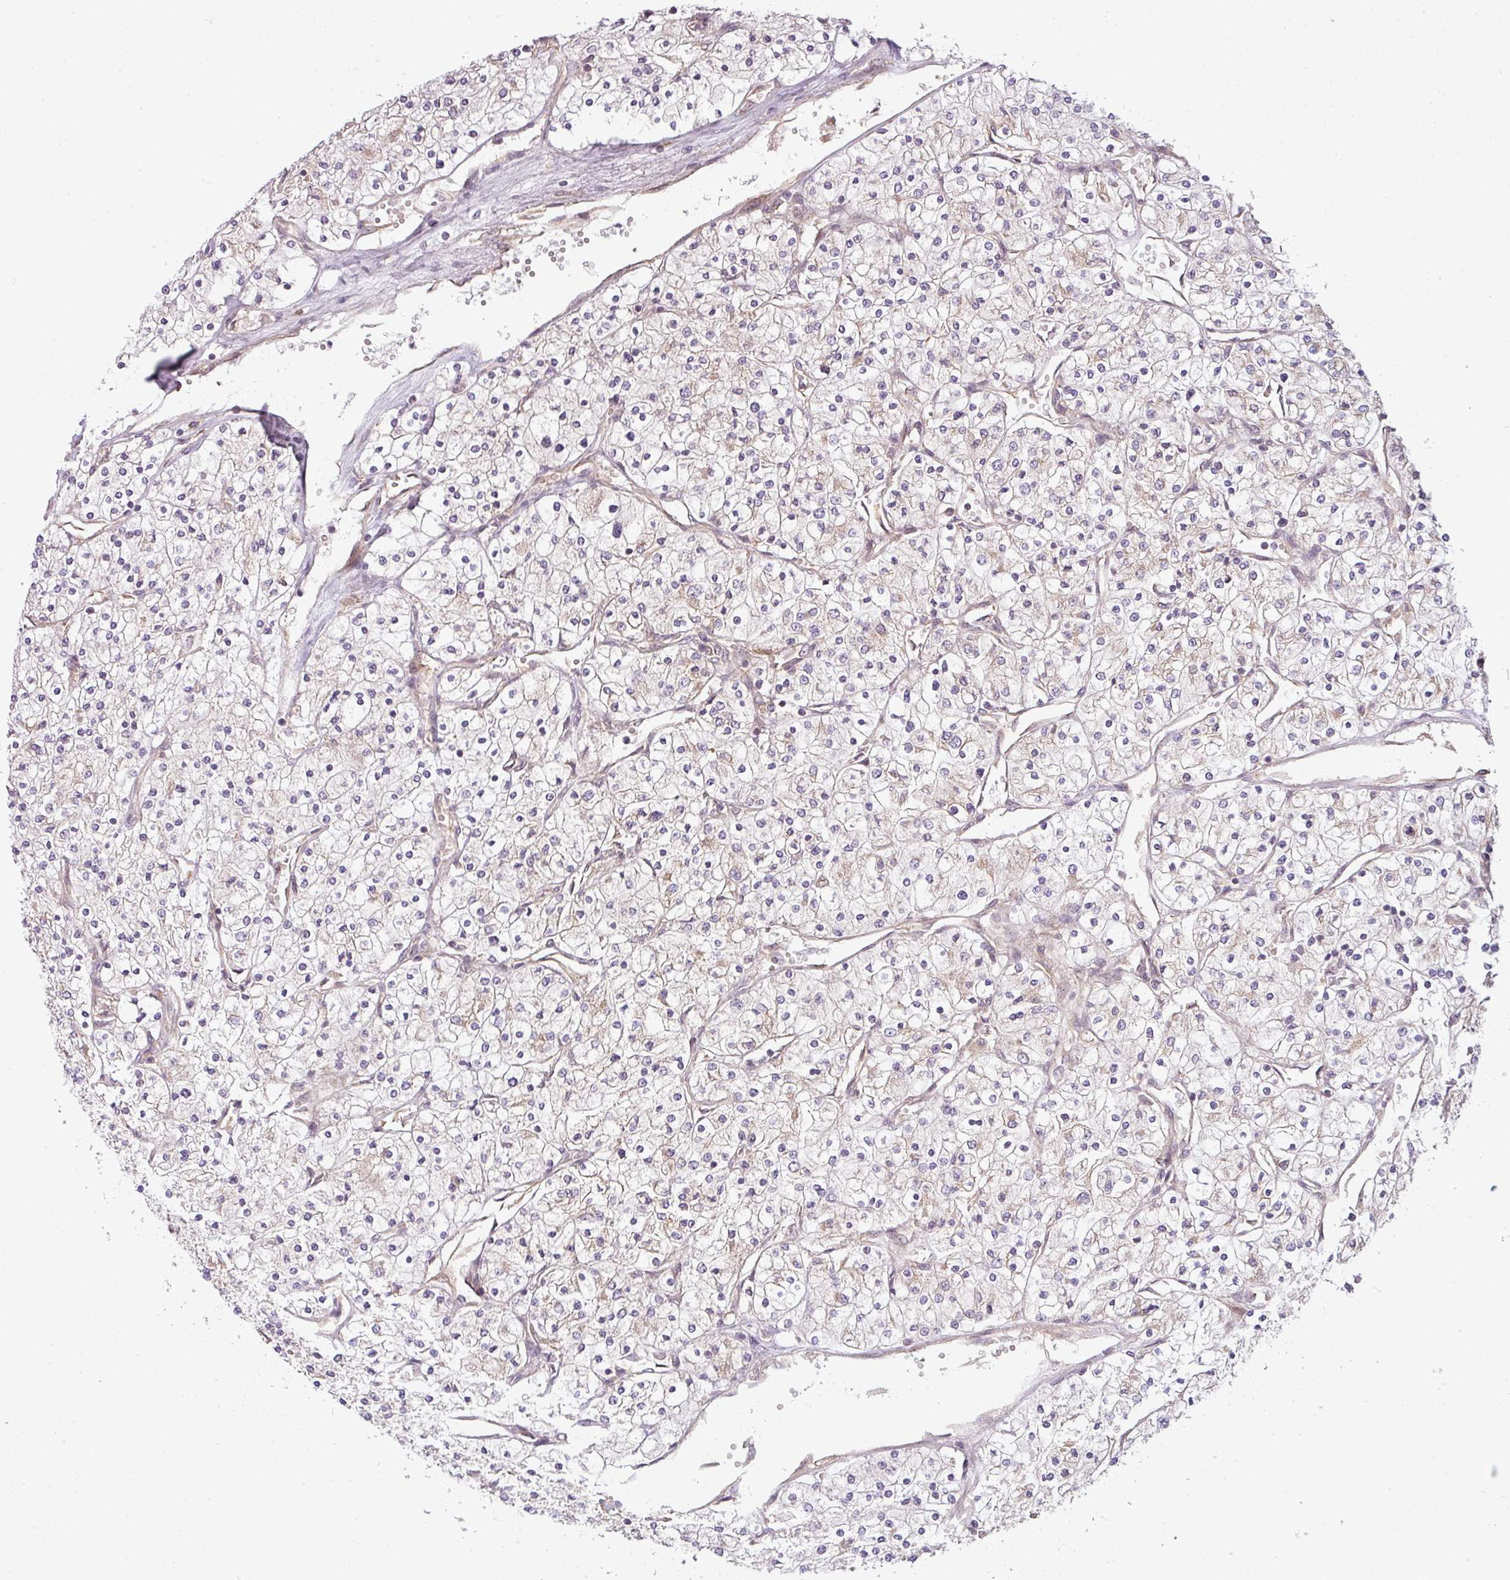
{"staining": {"intensity": "weak", "quantity": "<25%", "location": "cytoplasmic/membranous"}, "tissue": "renal cancer", "cell_type": "Tumor cells", "image_type": "cancer", "snomed": [{"axis": "morphology", "description": "Adenocarcinoma, NOS"}, {"axis": "topography", "description": "Kidney"}], "caption": "IHC of human renal cancer (adenocarcinoma) exhibits no positivity in tumor cells.", "gene": "RNF31", "patient": {"sex": "male", "age": 80}}